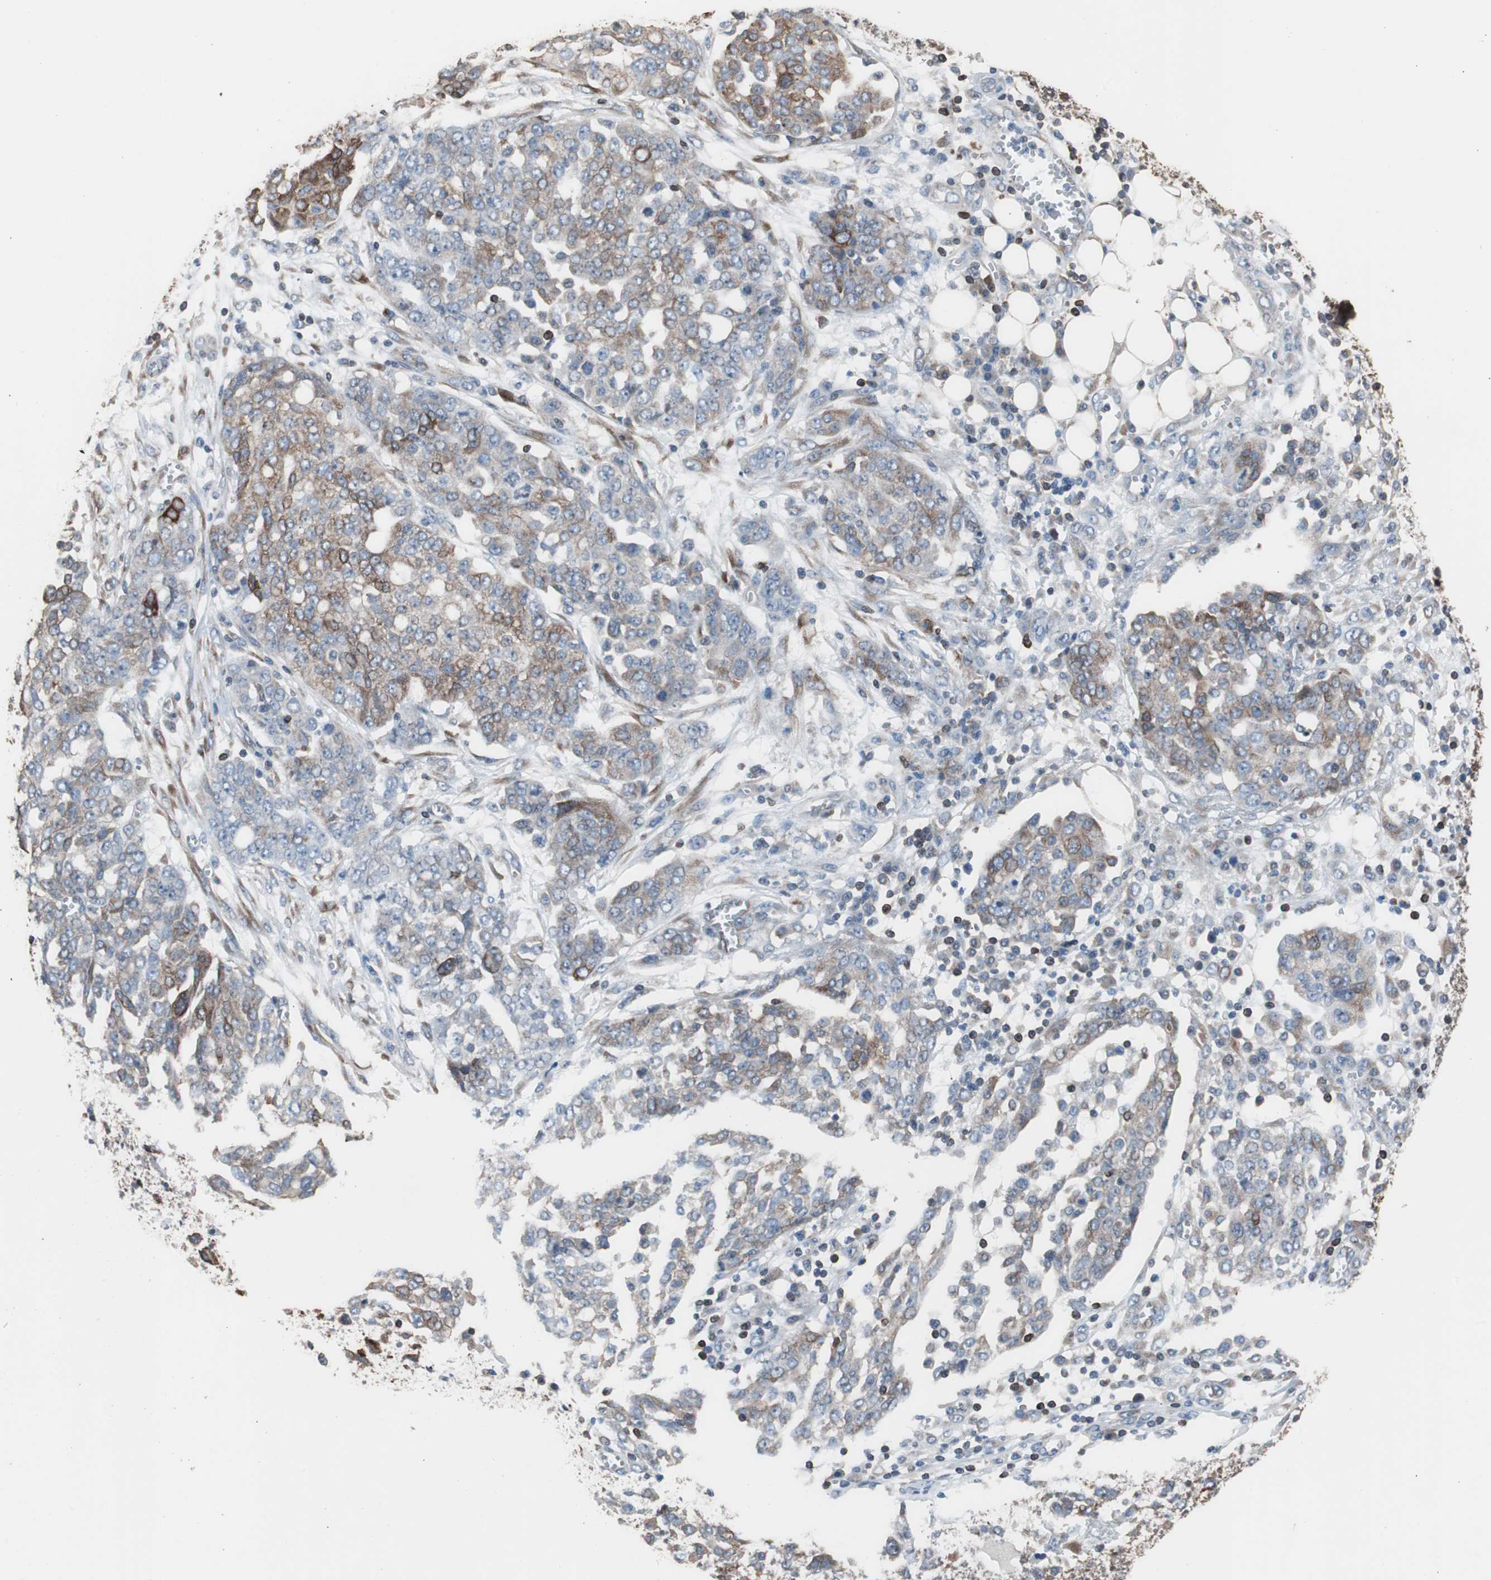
{"staining": {"intensity": "moderate", "quantity": "25%-75%", "location": "cytoplasmic/membranous"}, "tissue": "ovarian cancer", "cell_type": "Tumor cells", "image_type": "cancer", "snomed": [{"axis": "morphology", "description": "Cystadenocarcinoma, serous, NOS"}, {"axis": "topography", "description": "Soft tissue"}, {"axis": "topography", "description": "Ovary"}], "caption": "Protein analysis of ovarian cancer tissue reveals moderate cytoplasmic/membranous positivity in approximately 25%-75% of tumor cells.", "gene": "PBXIP1", "patient": {"sex": "female", "age": 57}}